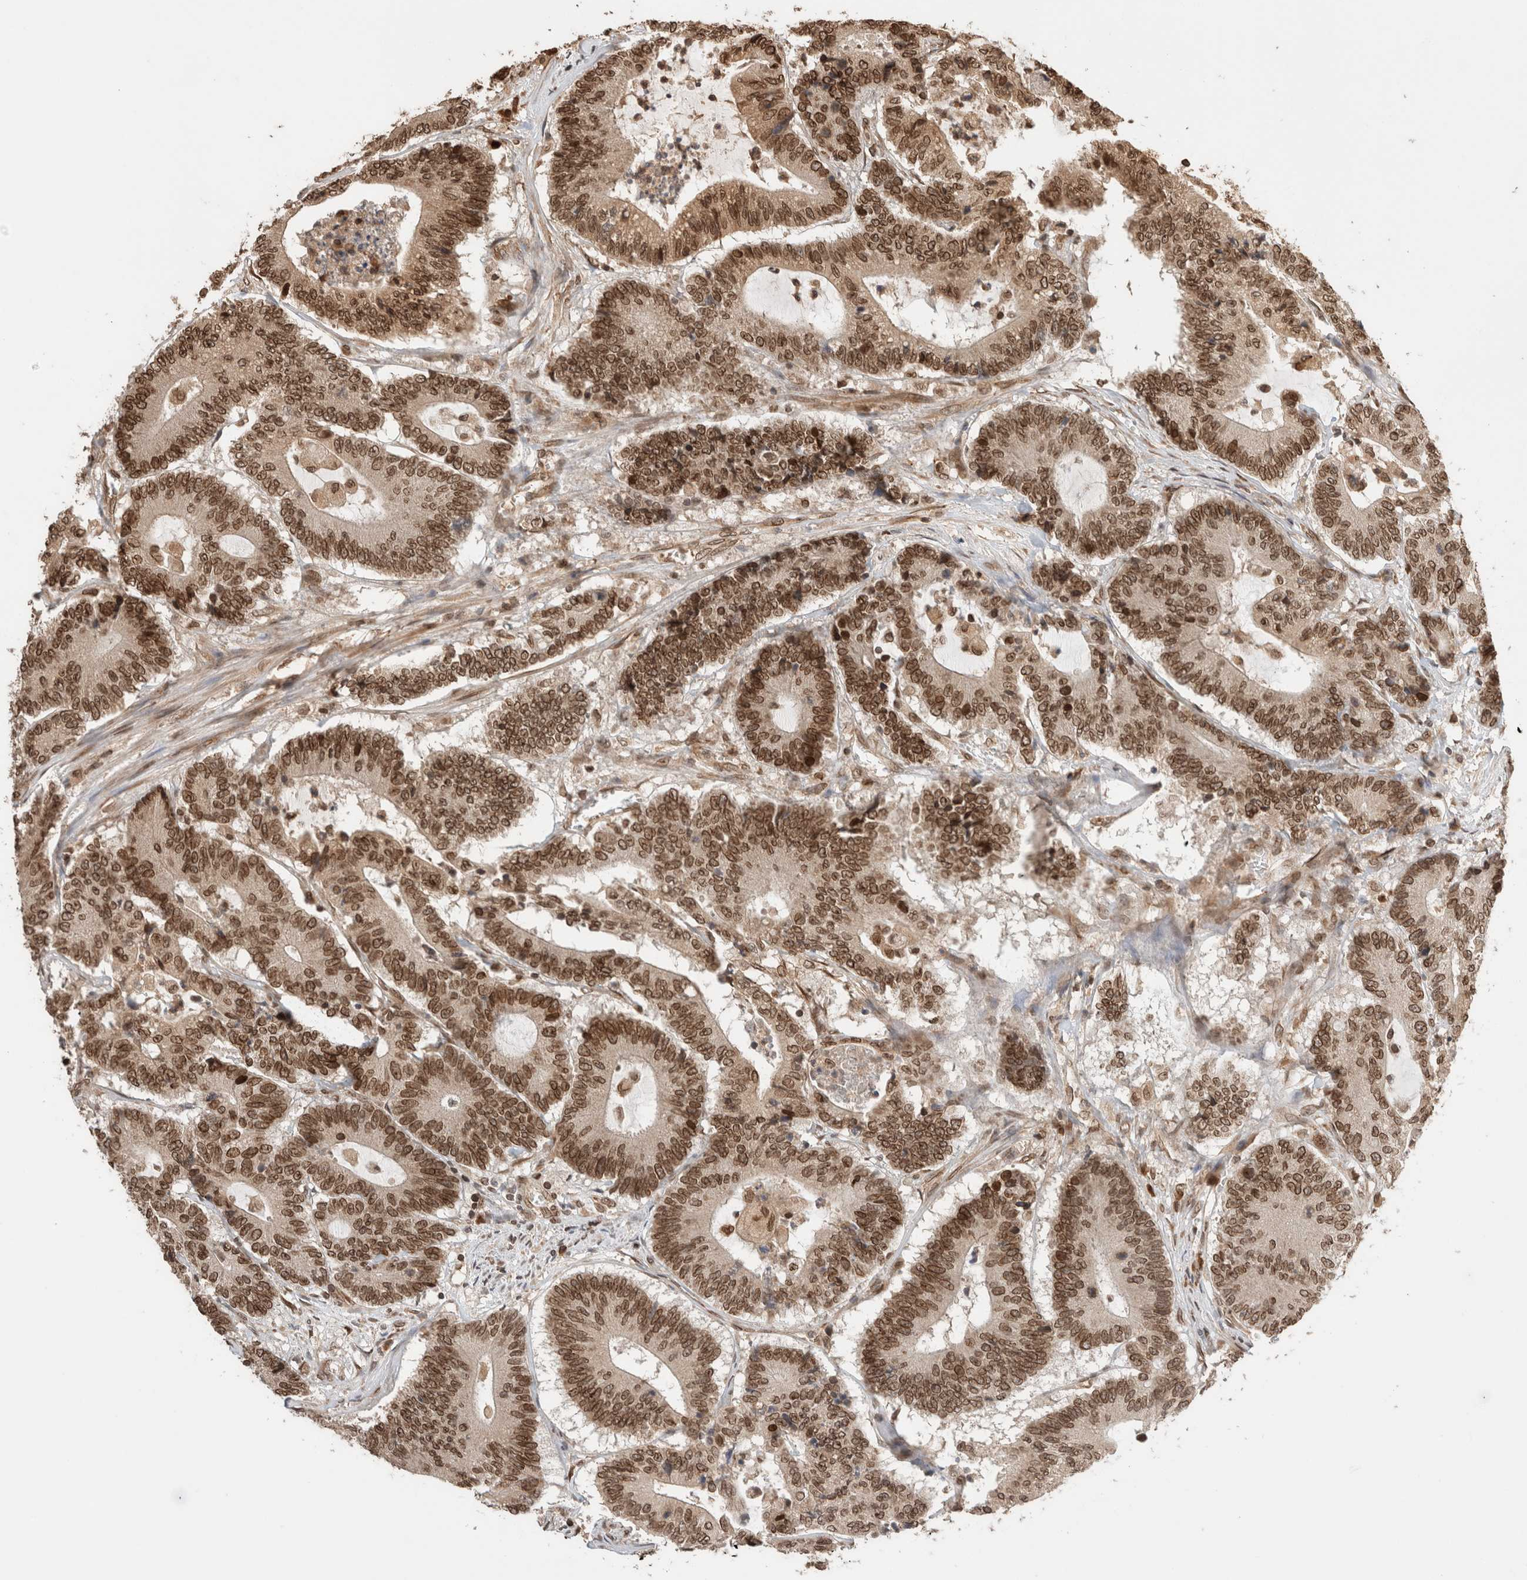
{"staining": {"intensity": "moderate", "quantity": ">75%", "location": "cytoplasmic/membranous,nuclear"}, "tissue": "colorectal cancer", "cell_type": "Tumor cells", "image_type": "cancer", "snomed": [{"axis": "morphology", "description": "Adenocarcinoma, NOS"}, {"axis": "topography", "description": "Colon"}], "caption": "Immunohistochemistry (IHC) image of neoplastic tissue: human colorectal cancer stained using immunohistochemistry reveals medium levels of moderate protein expression localized specifically in the cytoplasmic/membranous and nuclear of tumor cells, appearing as a cytoplasmic/membranous and nuclear brown color.", "gene": "TPR", "patient": {"sex": "female", "age": 84}}